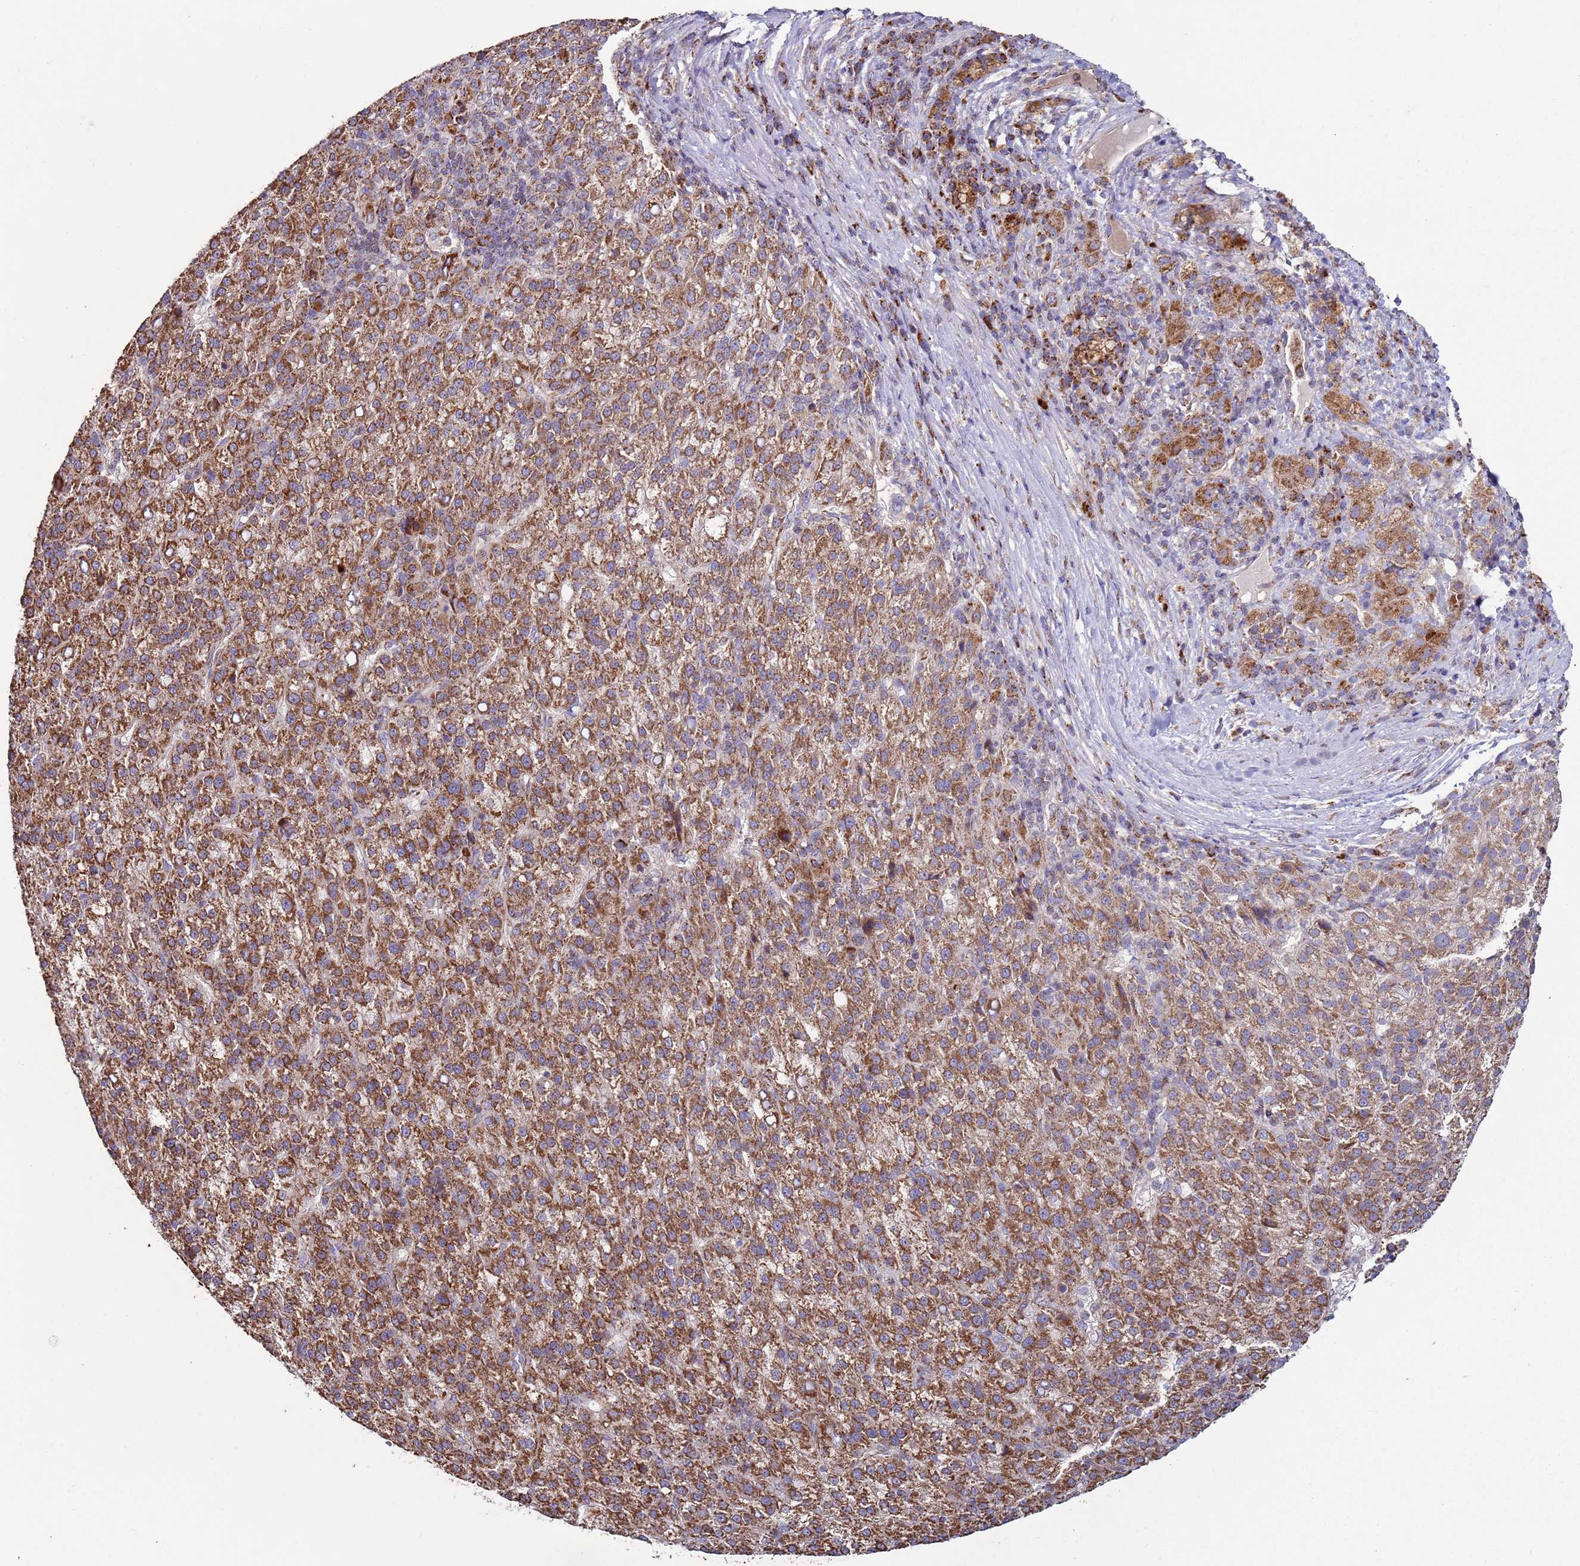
{"staining": {"intensity": "moderate", "quantity": ">75%", "location": "cytoplasmic/membranous"}, "tissue": "liver cancer", "cell_type": "Tumor cells", "image_type": "cancer", "snomed": [{"axis": "morphology", "description": "Carcinoma, Hepatocellular, NOS"}, {"axis": "topography", "description": "Liver"}], "caption": "IHC (DAB) staining of liver hepatocellular carcinoma shows moderate cytoplasmic/membranous protein expression in about >75% of tumor cells.", "gene": "FBXO33", "patient": {"sex": "female", "age": 58}}